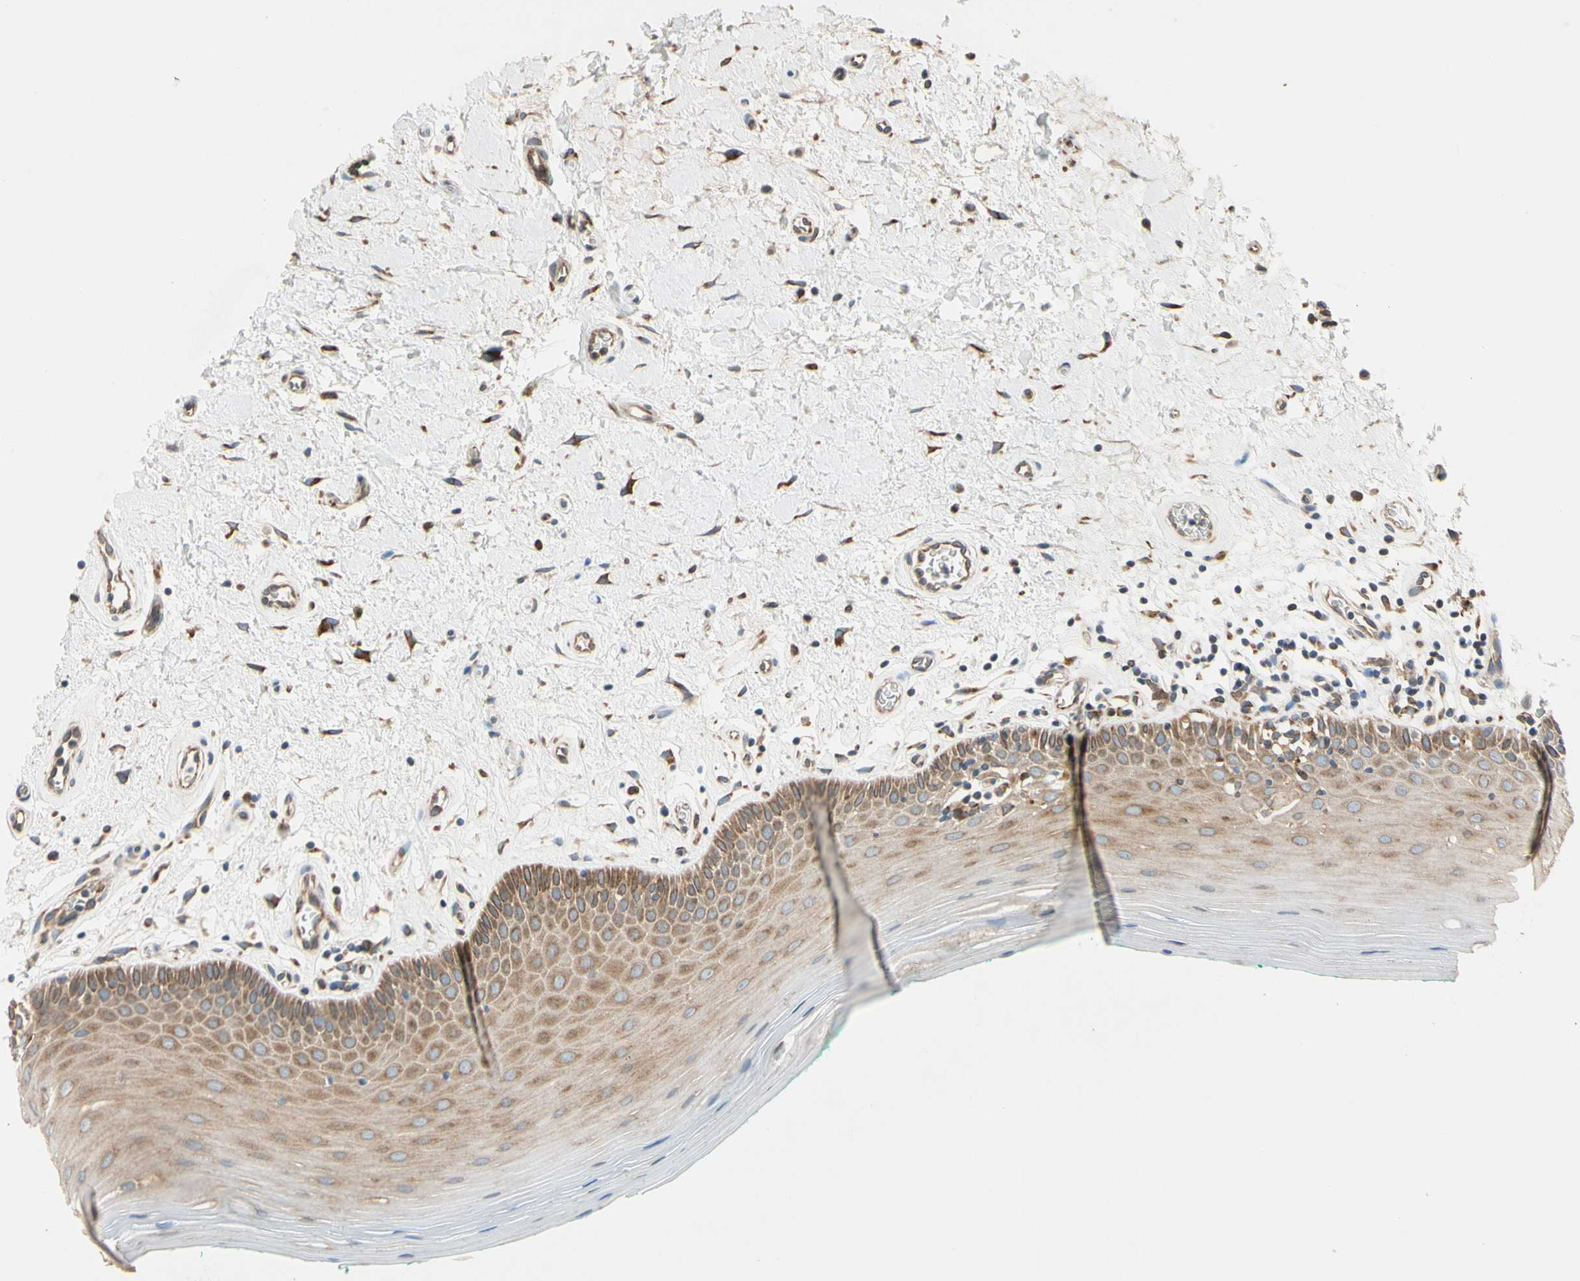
{"staining": {"intensity": "weak", "quantity": ">75%", "location": "cytoplasmic/membranous"}, "tissue": "oral mucosa", "cell_type": "Squamous epithelial cells", "image_type": "normal", "snomed": [{"axis": "morphology", "description": "Normal tissue, NOS"}, {"axis": "topography", "description": "Skeletal muscle"}, {"axis": "topography", "description": "Oral tissue"}], "caption": "An immunohistochemistry (IHC) micrograph of normal tissue is shown. Protein staining in brown highlights weak cytoplasmic/membranous positivity in oral mucosa within squamous epithelial cells.", "gene": "RPN2", "patient": {"sex": "male", "age": 58}}